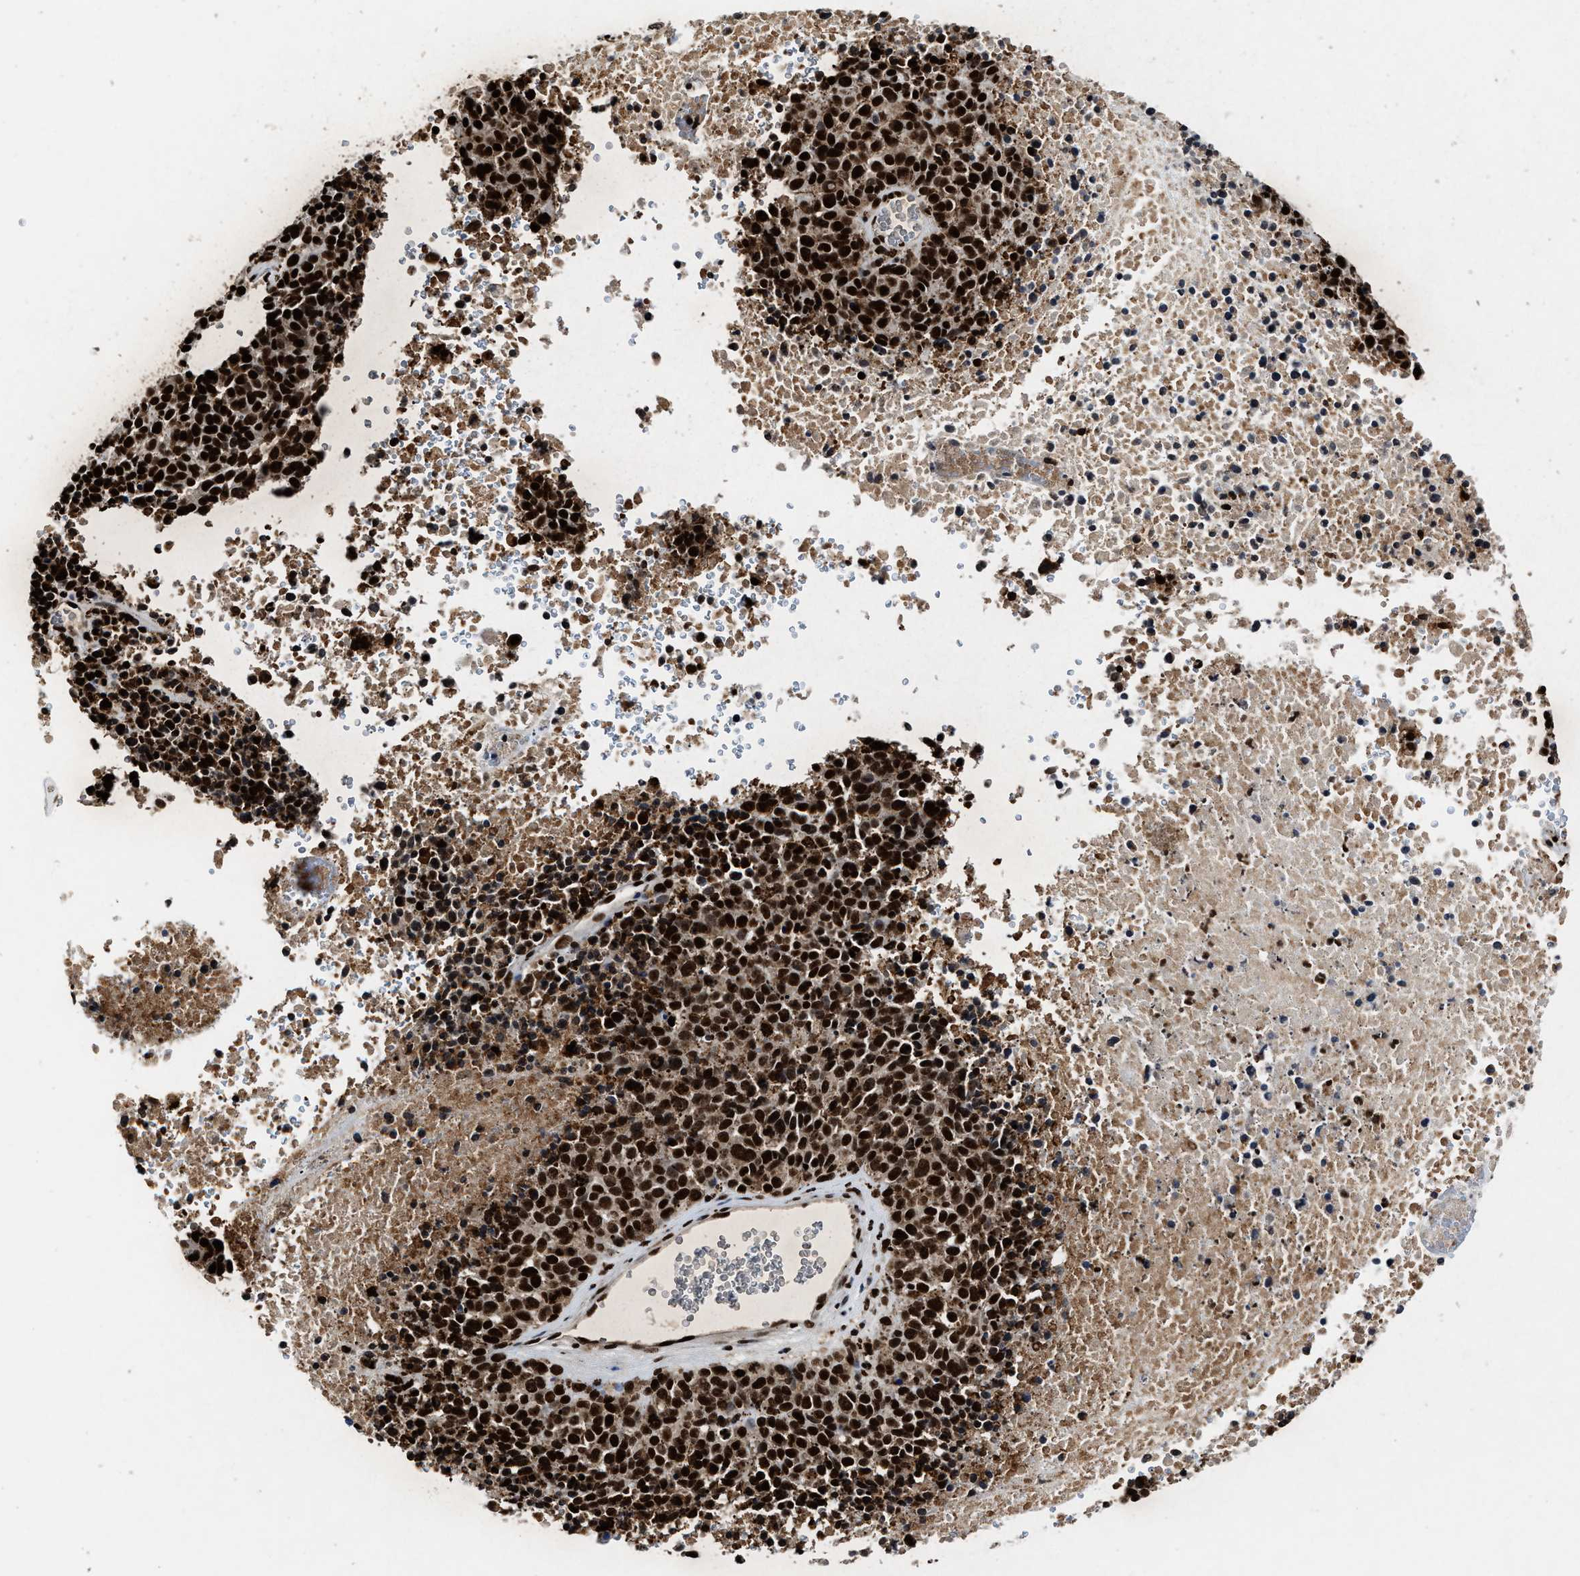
{"staining": {"intensity": "strong", "quantity": ">75%", "location": "nuclear"}, "tissue": "melanoma", "cell_type": "Tumor cells", "image_type": "cancer", "snomed": [{"axis": "morphology", "description": "Malignant melanoma, Metastatic site"}, {"axis": "topography", "description": "Cerebral cortex"}], "caption": "Tumor cells demonstrate high levels of strong nuclear expression in about >75% of cells in malignant melanoma (metastatic site).", "gene": "ALYREF", "patient": {"sex": "female", "age": 52}}